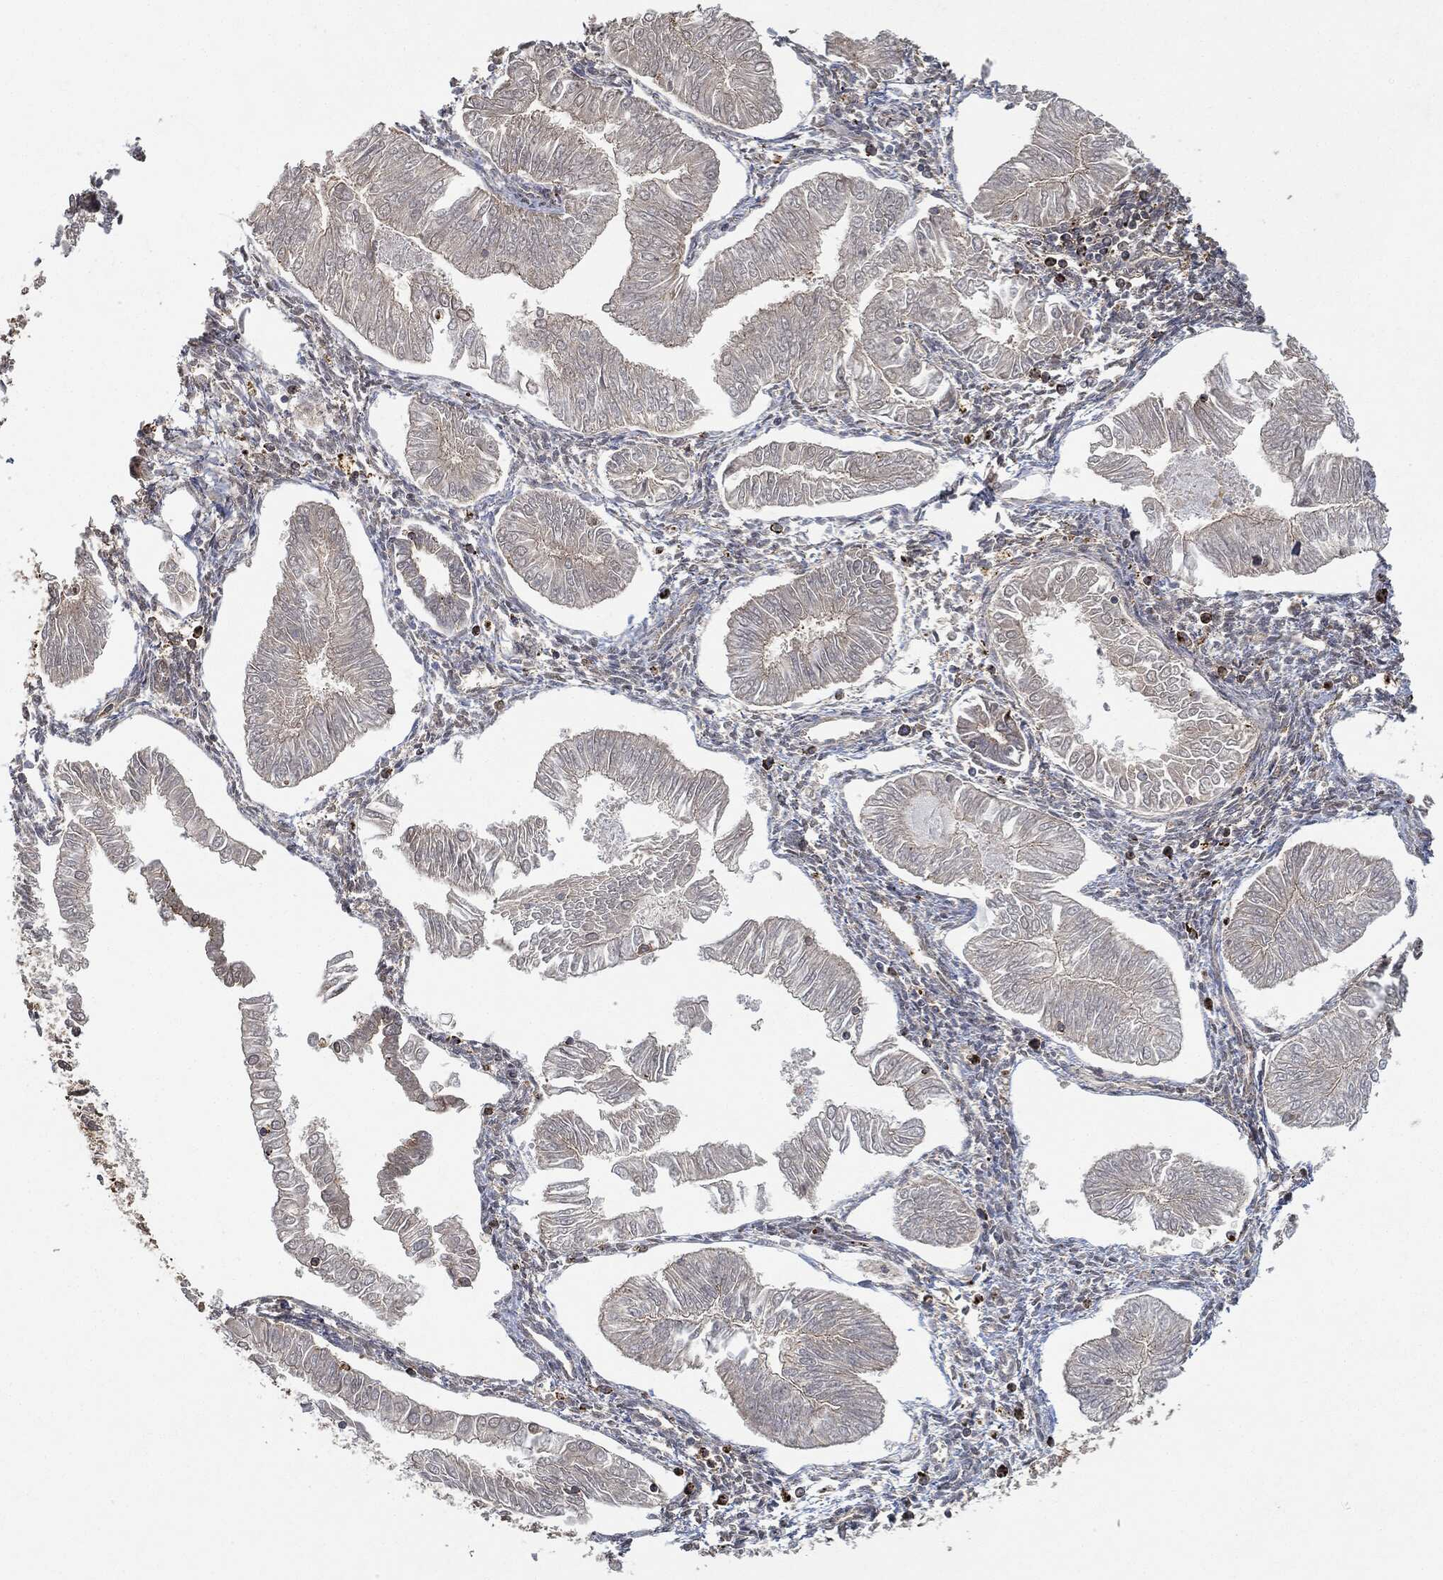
{"staining": {"intensity": "negative", "quantity": "none", "location": "none"}, "tissue": "endometrial cancer", "cell_type": "Tumor cells", "image_type": "cancer", "snomed": [{"axis": "morphology", "description": "Adenocarcinoma, NOS"}, {"axis": "topography", "description": "Endometrium"}], "caption": "An IHC micrograph of adenocarcinoma (endometrial) is shown. There is no staining in tumor cells of adenocarcinoma (endometrial).", "gene": "TPT1", "patient": {"sex": "female", "age": 53}}